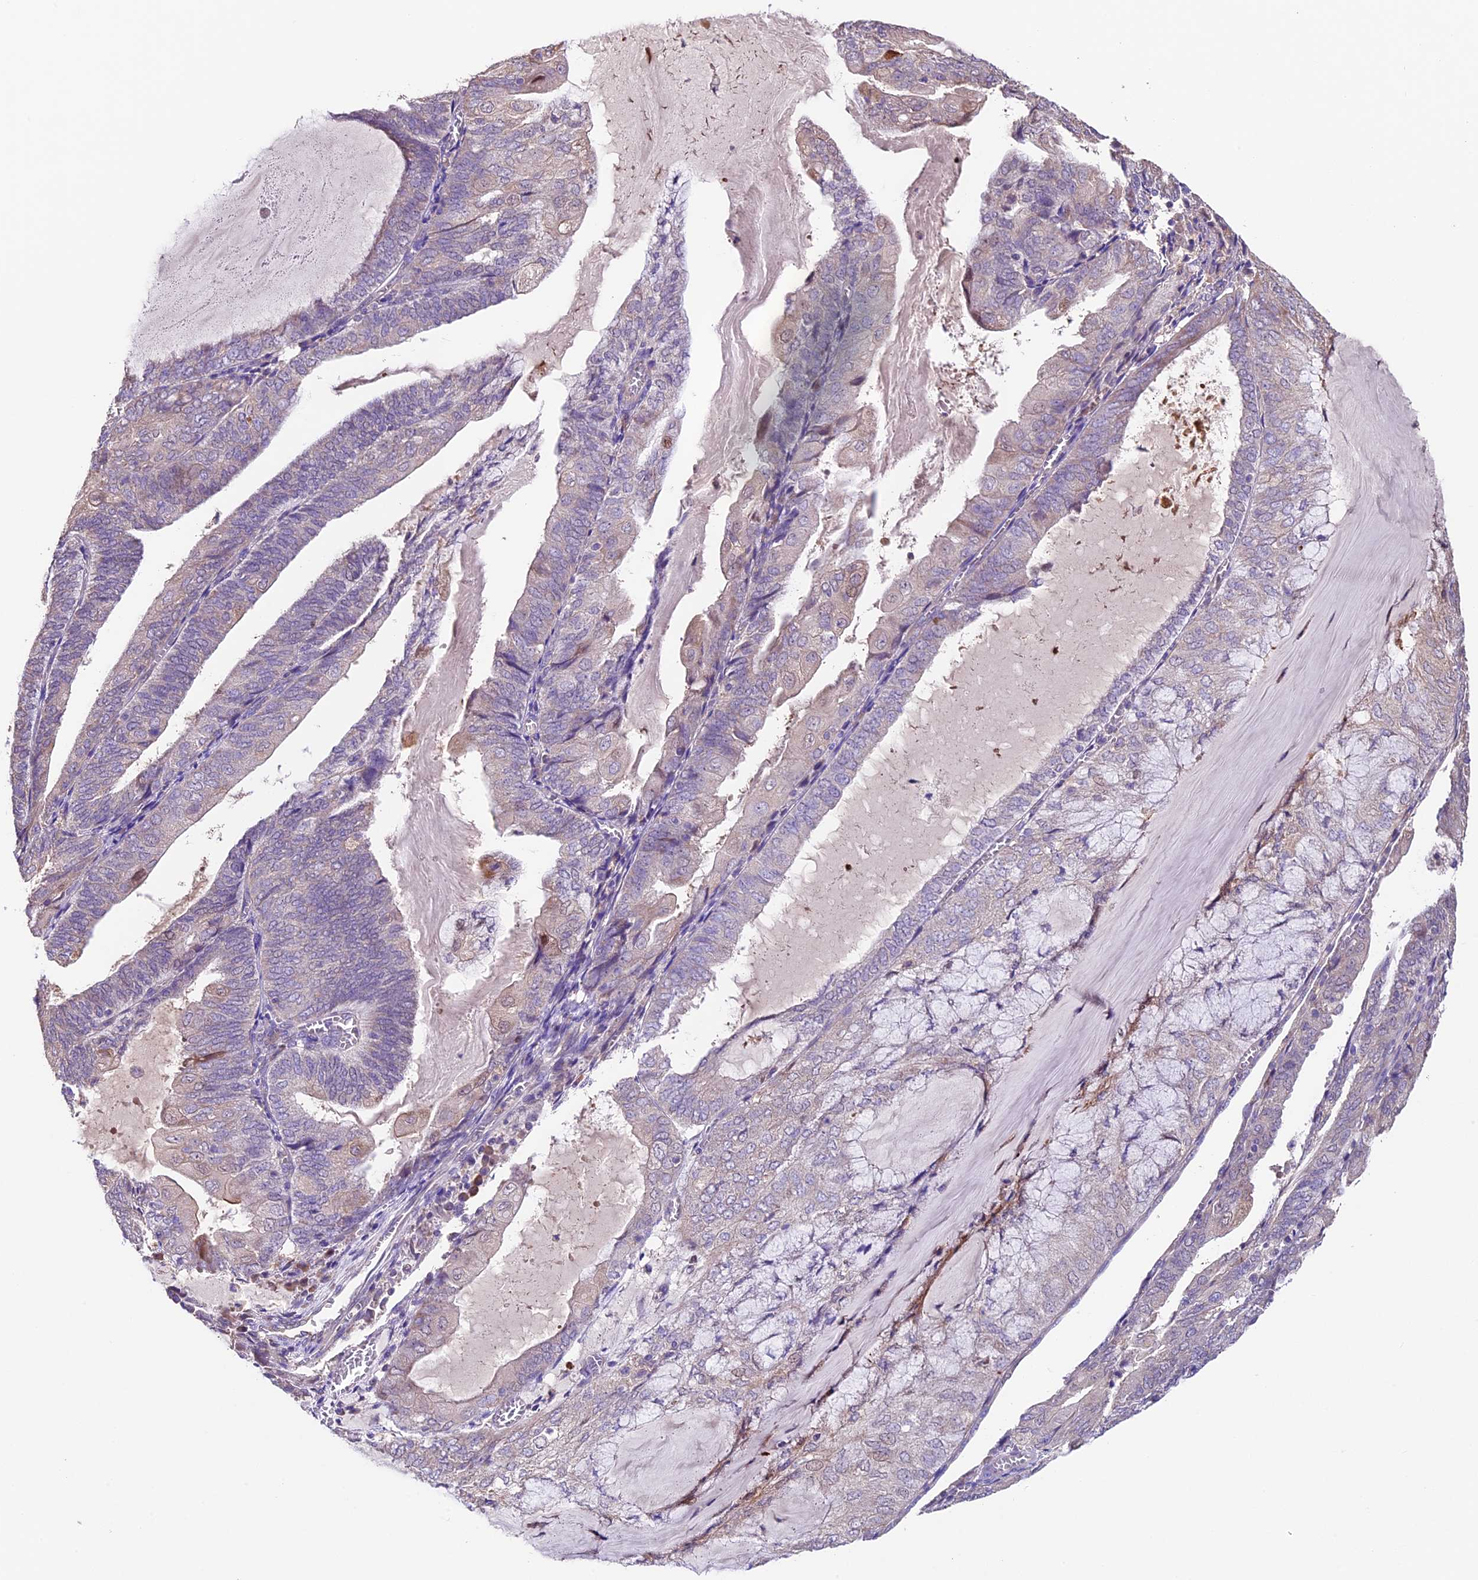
{"staining": {"intensity": "negative", "quantity": "none", "location": "none"}, "tissue": "endometrial cancer", "cell_type": "Tumor cells", "image_type": "cancer", "snomed": [{"axis": "morphology", "description": "Adenocarcinoma, NOS"}, {"axis": "topography", "description": "Endometrium"}], "caption": "Tumor cells show no significant staining in endometrial cancer (adenocarcinoma). (Immunohistochemistry (ihc), brightfield microscopy, high magnification).", "gene": "SBNO2", "patient": {"sex": "female", "age": 81}}